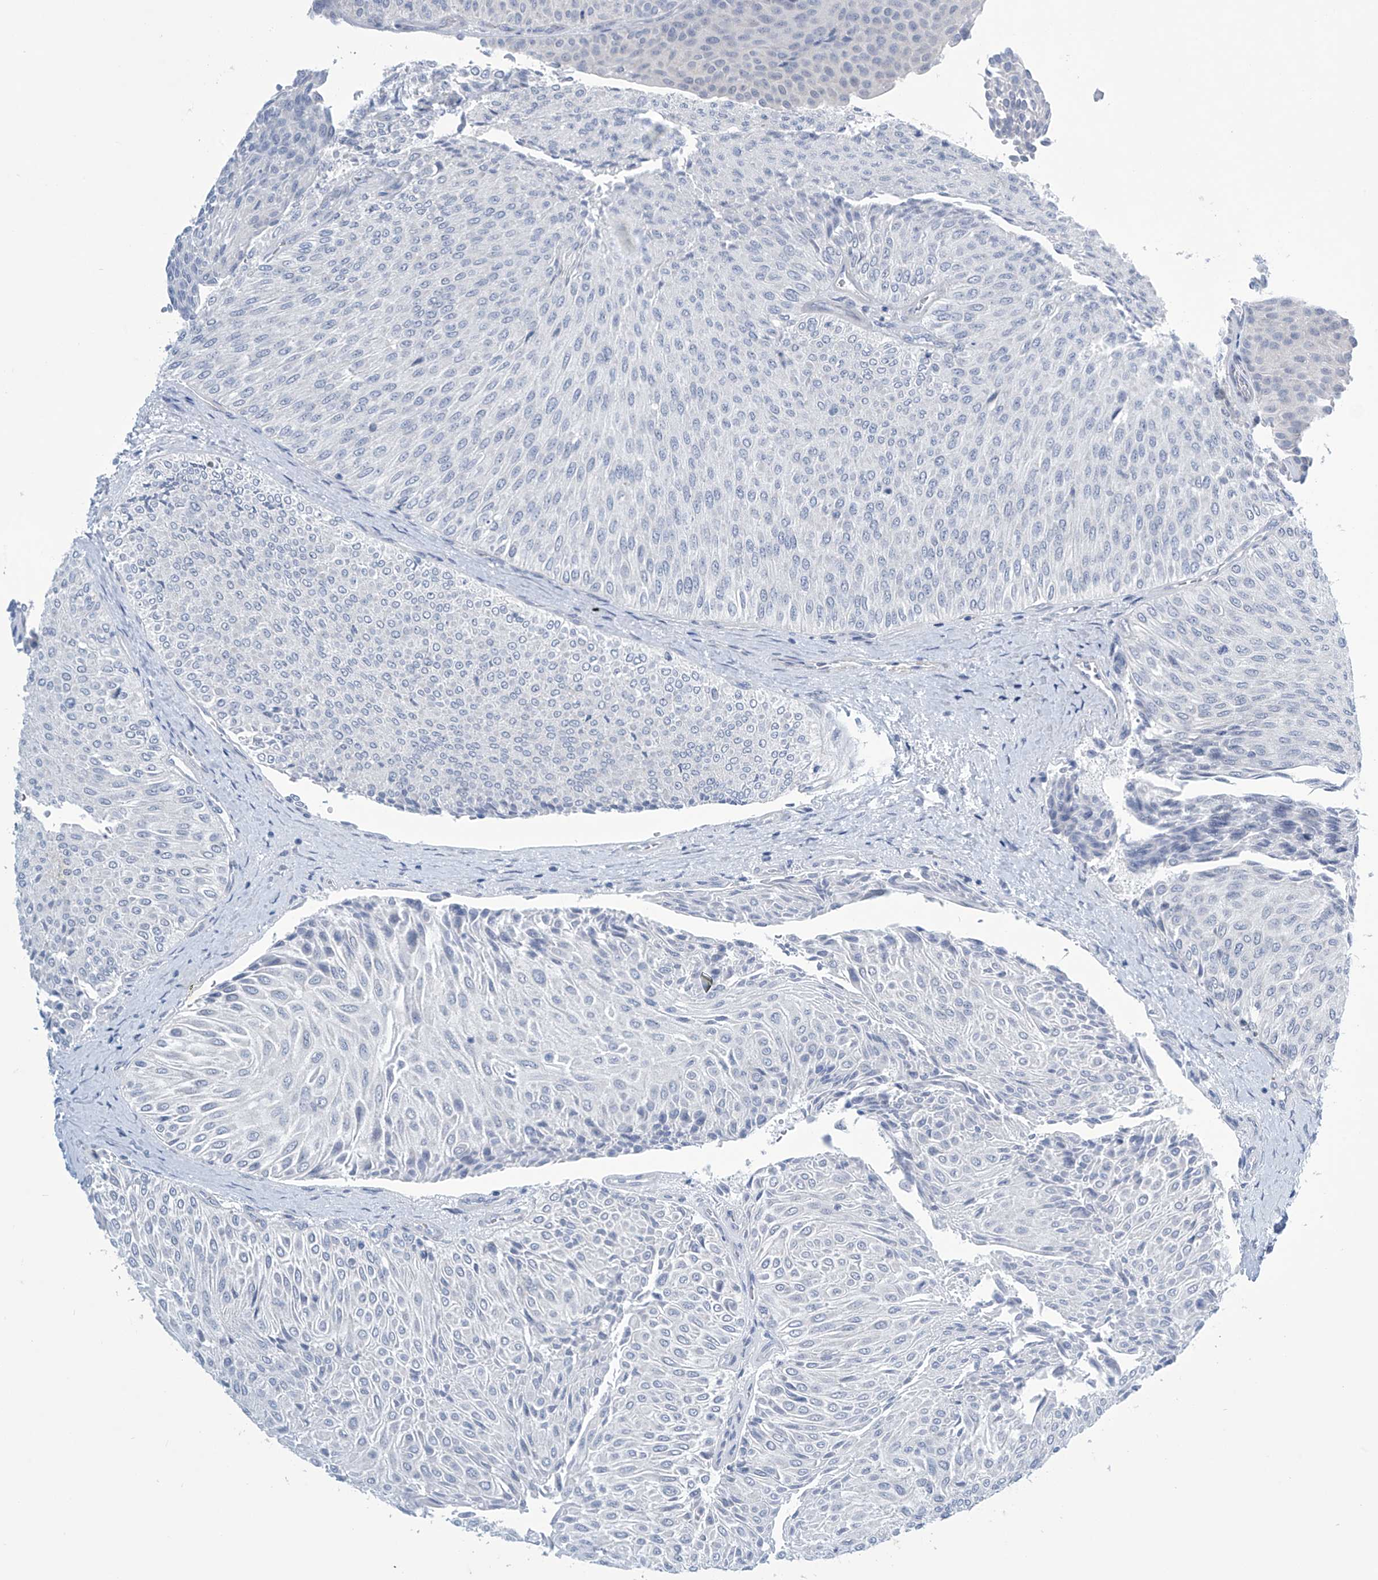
{"staining": {"intensity": "negative", "quantity": "none", "location": "none"}, "tissue": "urothelial cancer", "cell_type": "Tumor cells", "image_type": "cancer", "snomed": [{"axis": "morphology", "description": "Urothelial carcinoma, Low grade"}, {"axis": "topography", "description": "Urinary bladder"}], "caption": "There is no significant positivity in tumor cells of low-grade urothelial carcinoma.", "gene": "SLC35A5", "patient": {"sex": "male", "age": 78}}